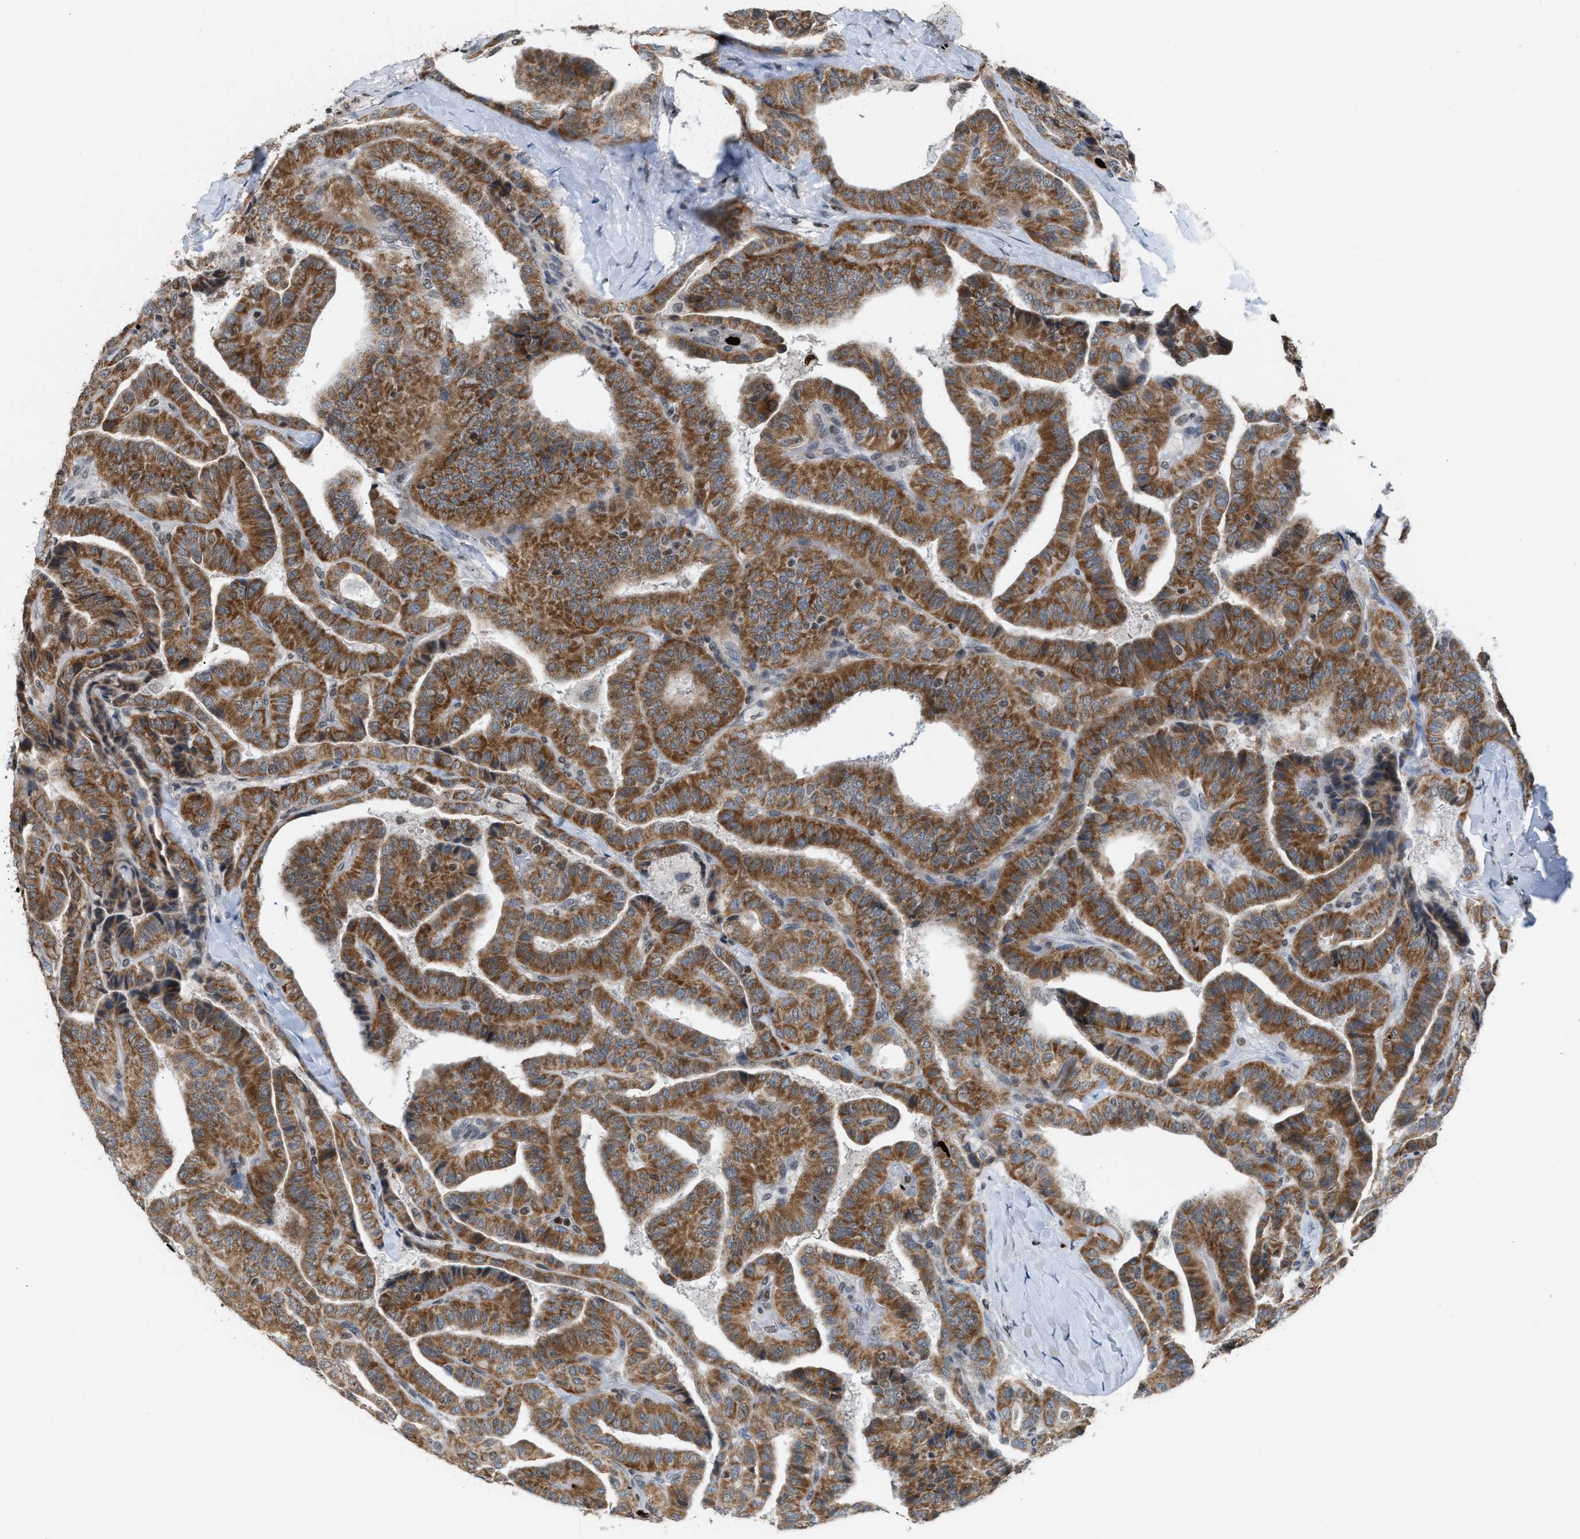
{"staining": {"intensity": "moderate", "quantity": ">75%", "location": "cytoplasmic/membranous"}, "tissue": "thyroid cancer", "cell_type": "Tumor cells", "image_type": "cancer", "snomed": [{"axis": "morphology", "description": "Papillary adenocarcinoma, NOS"}, {"axis": "topography", "description": "Thyroid gland"}], "caption": "Thyroid cancer stained with IHC shows moderate cytoplasmic/membranous staining in approximately >75% of tumor cells.", "gene": "PRUNE2", "patient": {"sex": "male", "age": 77}}